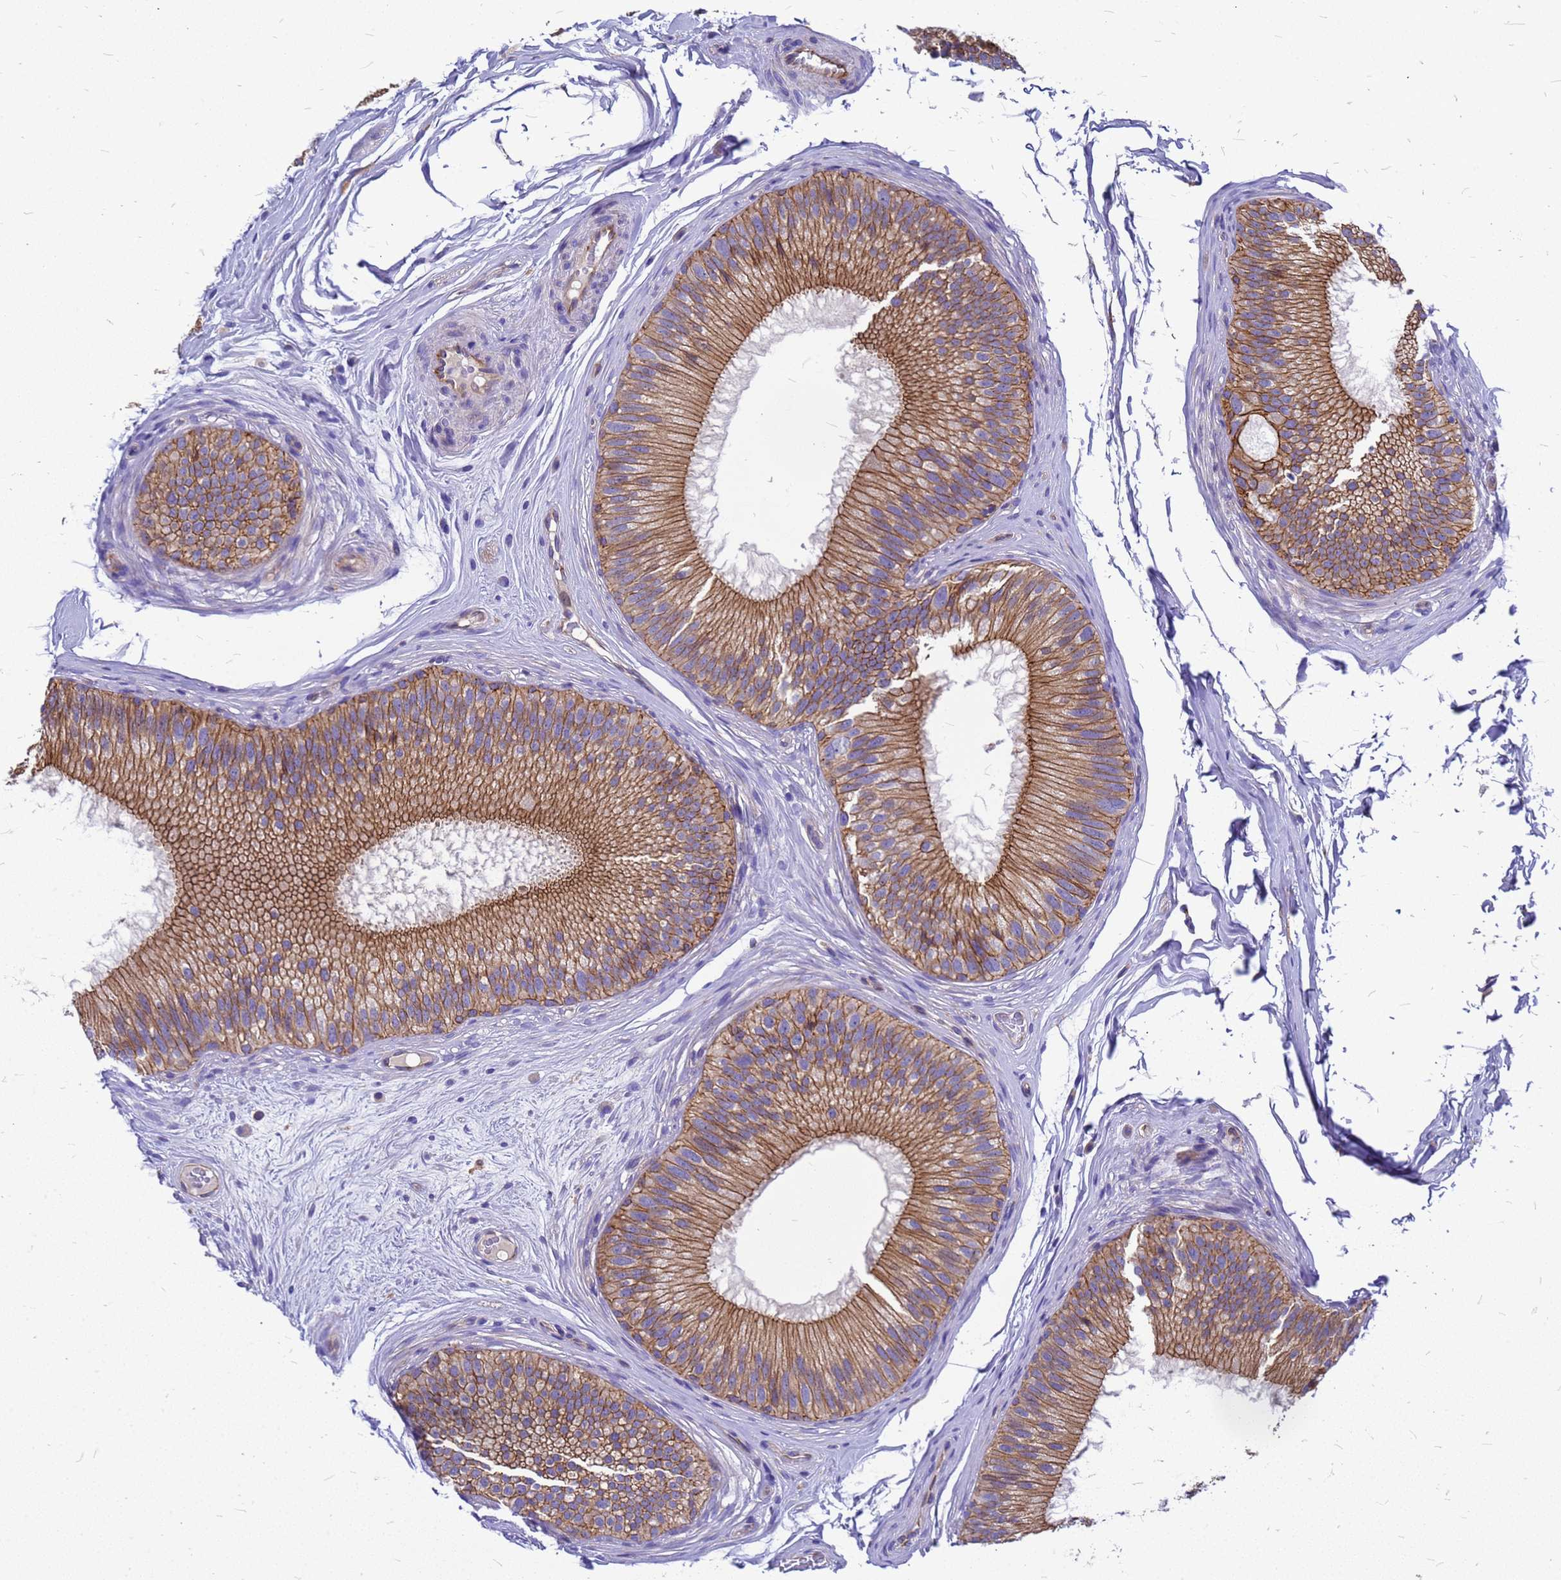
{"staining": {"intensity": "moderate", "quantity": ">75%", "location": "cytoplasmic/membranous"}, "tissue": "epididymis", "cell_type": "Glandular cells", "image_type": "normal", "snomed": [{"axis": "morphology", "description": "Normal tissue, NOS"}, {"axis": "topography", "description": "Epididymis"}], "caption": "Protein staining reveals moderate cytoplasmic/membranous positivity in about >75% of glandular cells in normal epididymis.", "gene": "FBXW5", "patient": {"sex": "male", "age": 45}}